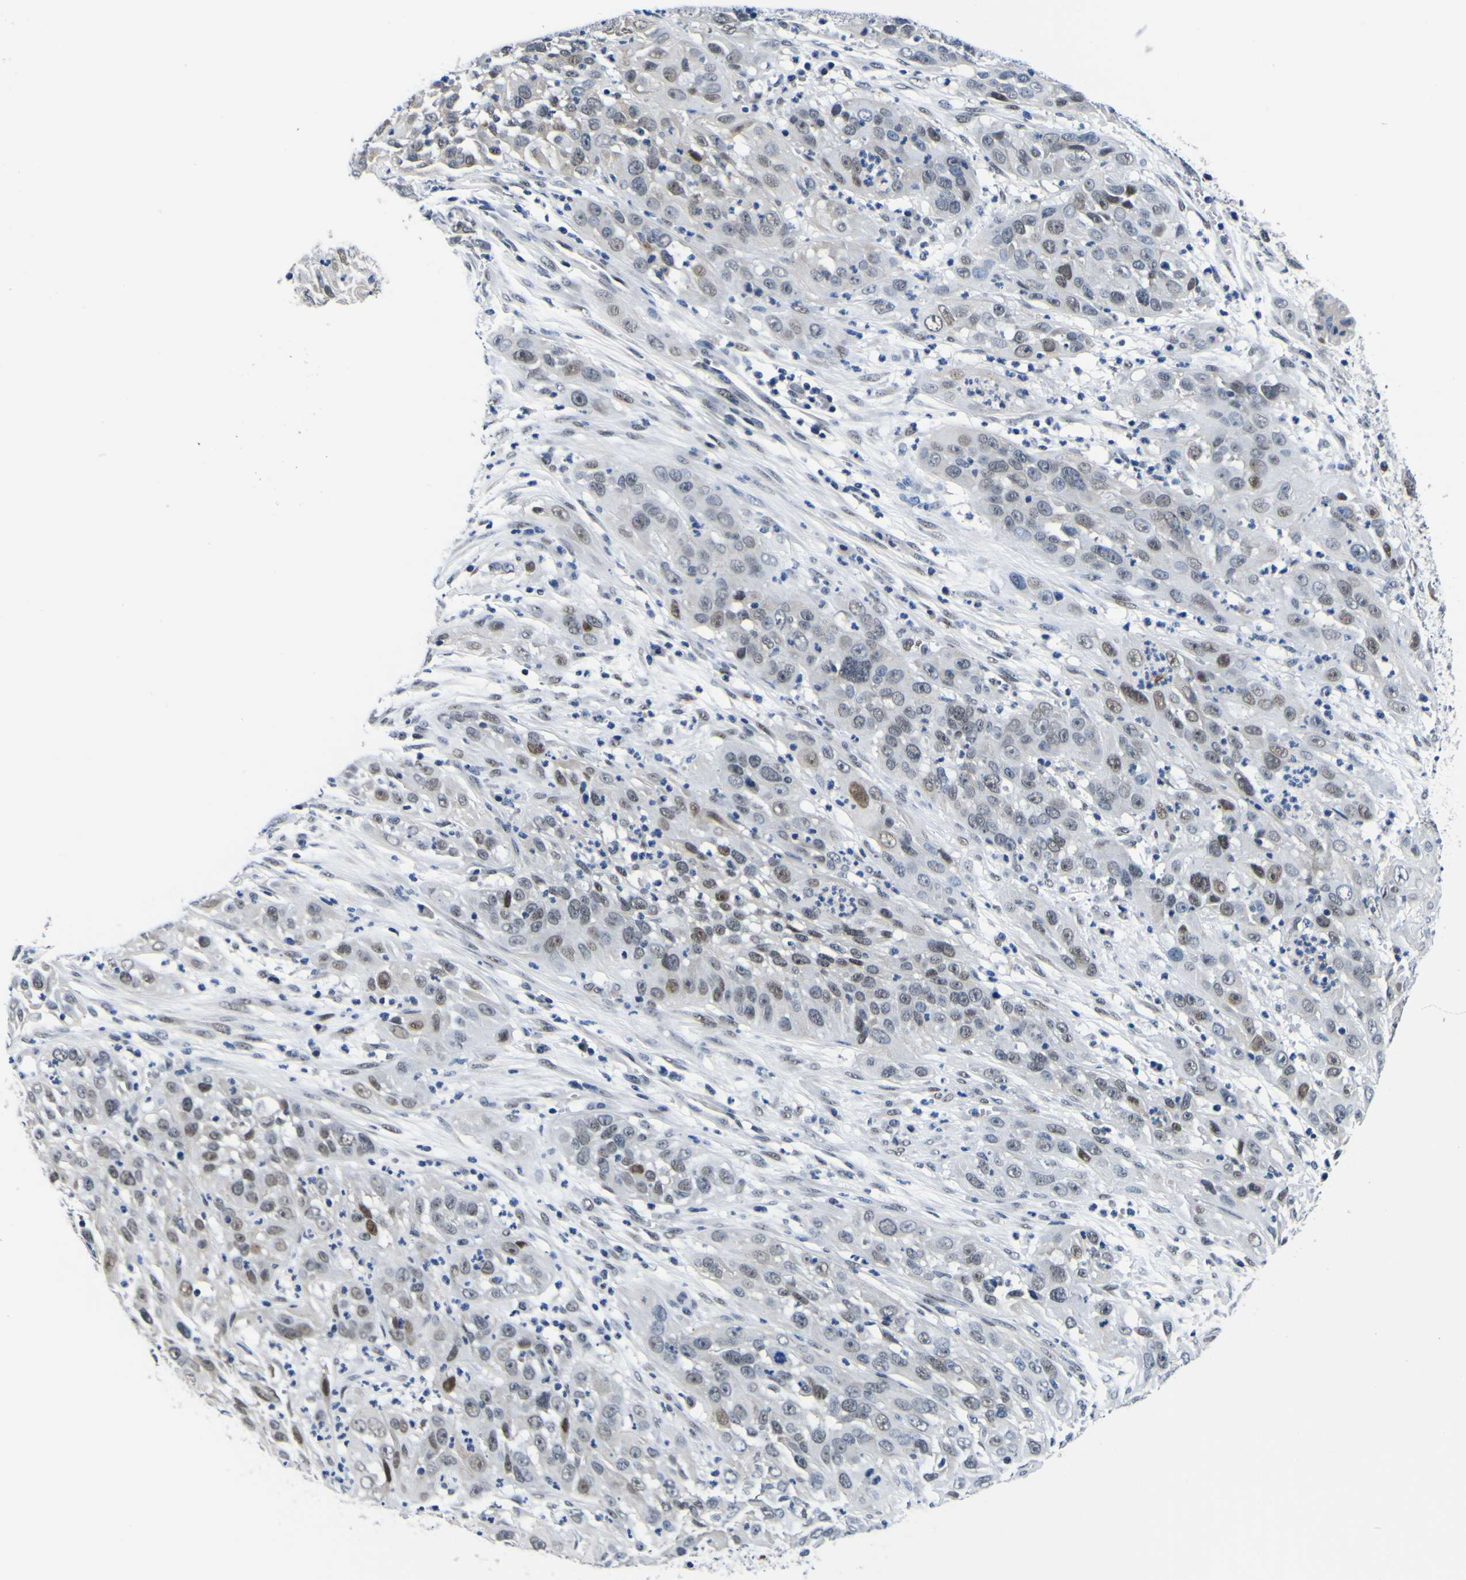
{"staining": {"intensity": "weak", "quantity": "25%-75%", "location": "nuclear"}, "tissue": "cervical cancer", "cell_type": "Tumor cells", "image_type": "cancer", "snomed": [{"axis": "morphology", "description": "Squamous cell carcinoma, NOS"}, {"axis": "topography", "description": "Cervix"}], "caption": "Immunohistochemistry (IHC) micrograph of neoplastic tissue: human cervical cancer (squamous cell carcinoma) stained using immunohistochemistry (IHC) demonstrates low levels of weak protein expression localized specifically in the nuclear of tumor cells, appearing as a nuclear brown color.", "gene": "CUL4B", "patient": {"sex": "female", "age": 32}}